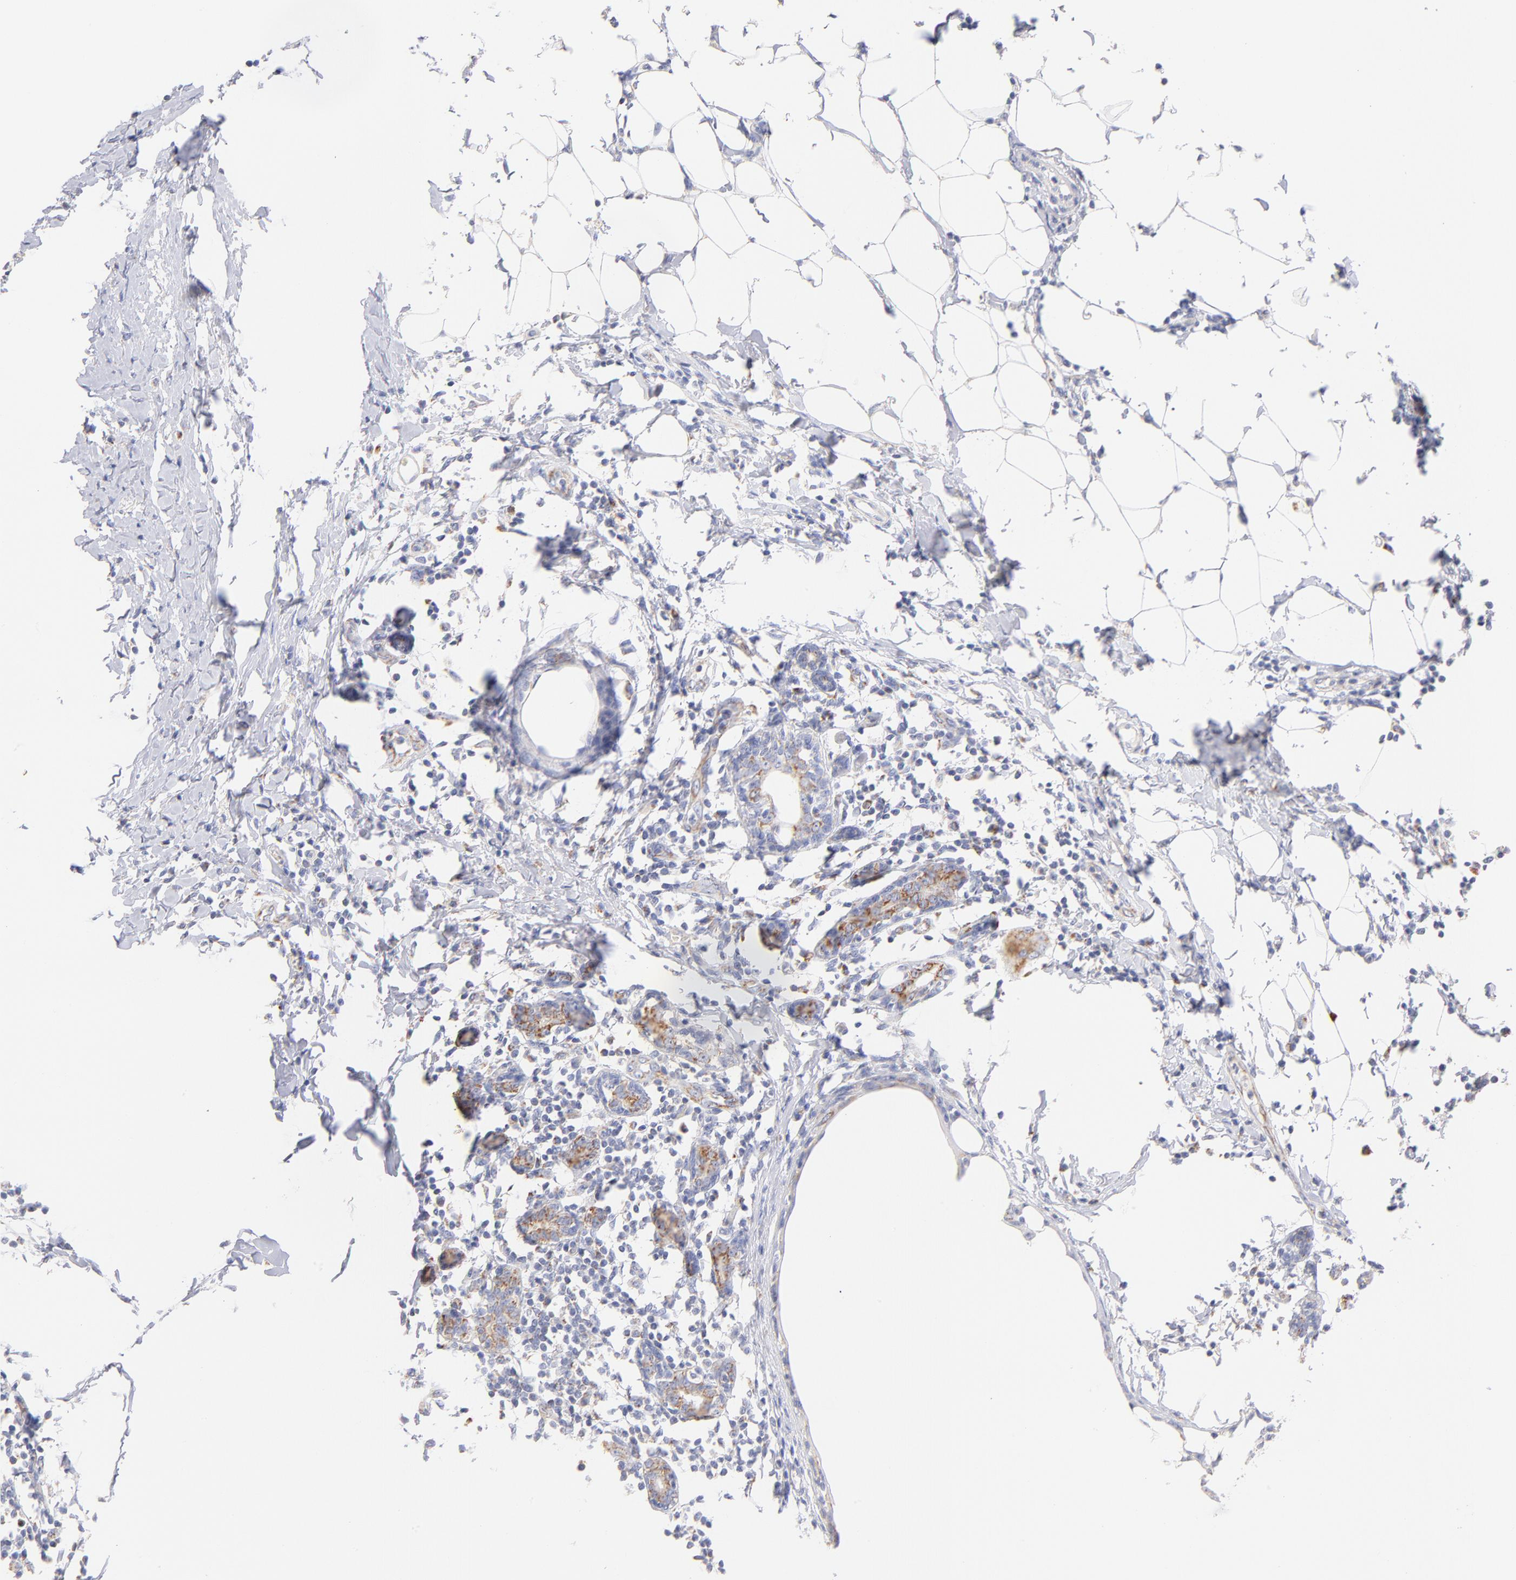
{"staining": {"intensity": "moderate", "quantity": ">75%", "location": "cytoplasmic/membranous"}, "tissue": "breast cancer", "cell_type": "Tumor cells", "image_type": "cancer", "snomed": [{"axis": "morphology", "description": "Duct carcinoma"}, {"axis": "topography", "description": "Breast"}], "caption": "Human breast cancer stained with a protein marker reveals moderate staining in tumor cells.", "gene": "AIFM1", "patient": {"sex": "female", "age": 40}}